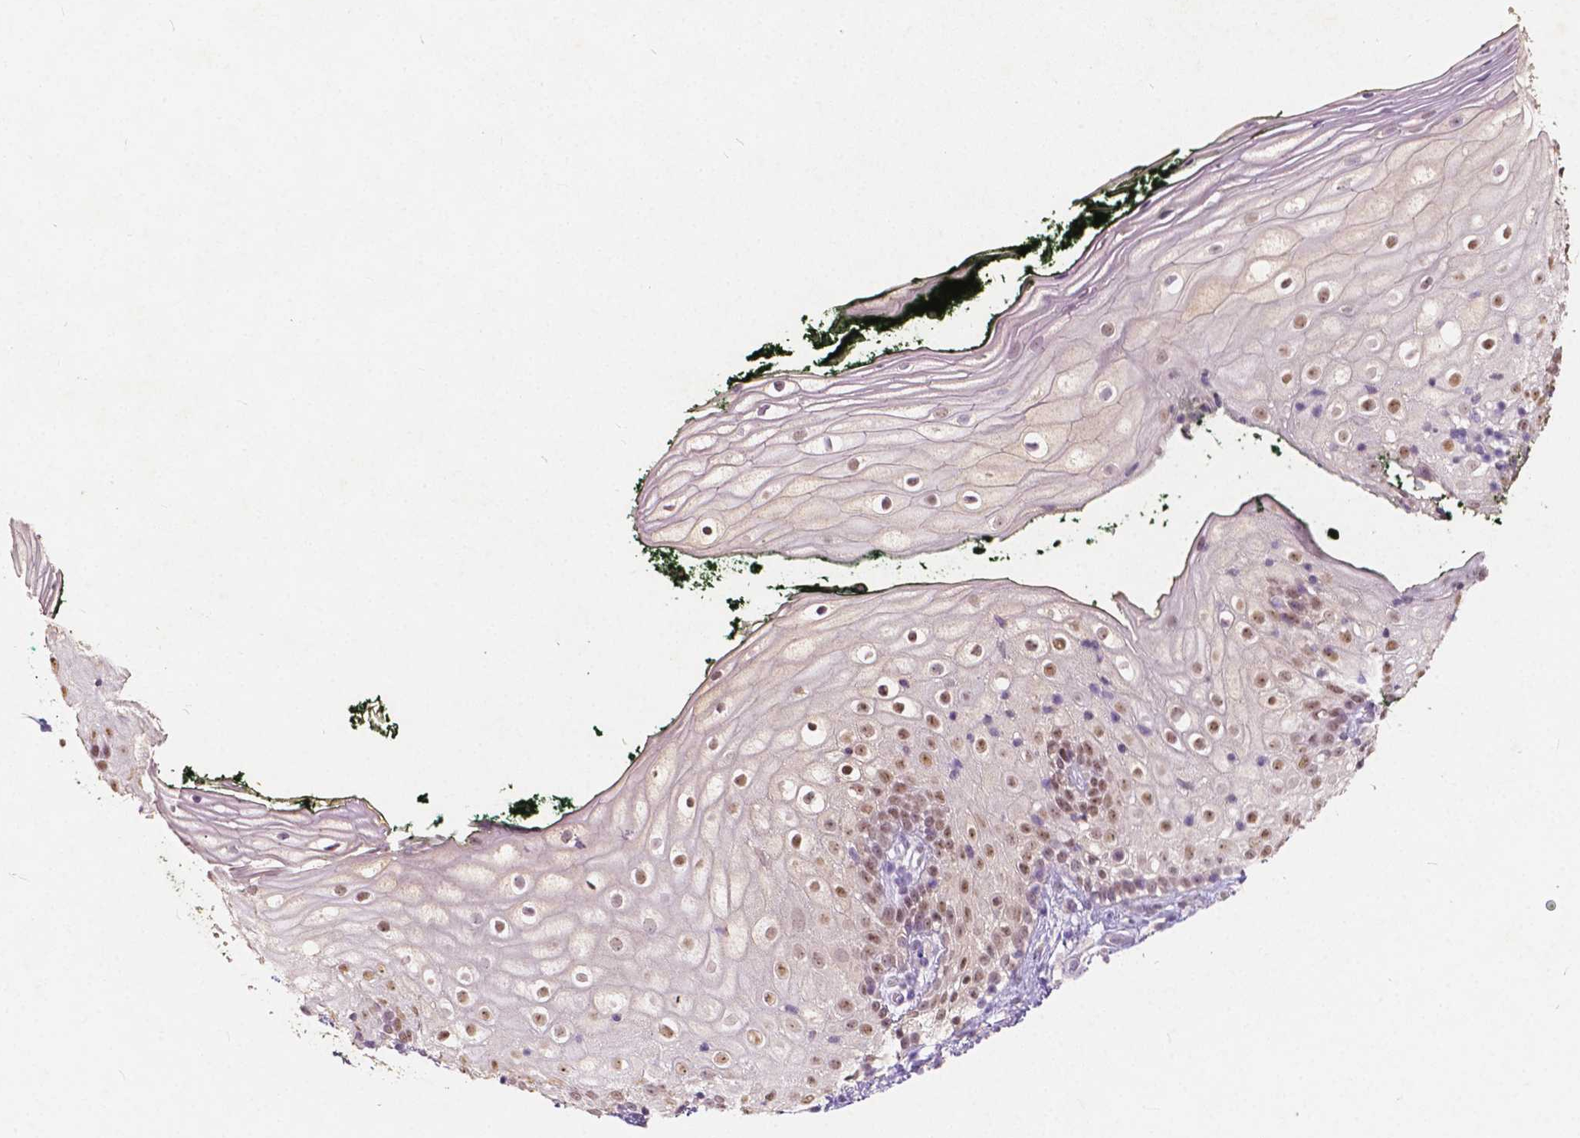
{"staining": {"intensity": "moderate", "quantity": "25%-75%", "location": "nuclear"}, "tissue": "vagina", "cell_type": "Squamous epithelial cells", "image_type": "normal", "snomed": [{"axis": "morphology", "description": "Normal tissue, NOS"}, {"axis": "topography", "description": "Vagina"}], "caption": "The micrograph reveals staining of normal vagina, revealing moderate nuclear protein positivity (brown color) within squamous epithelial cells.", "gene": "SOX15", "patient": {"sex": "female", "age": 47}}